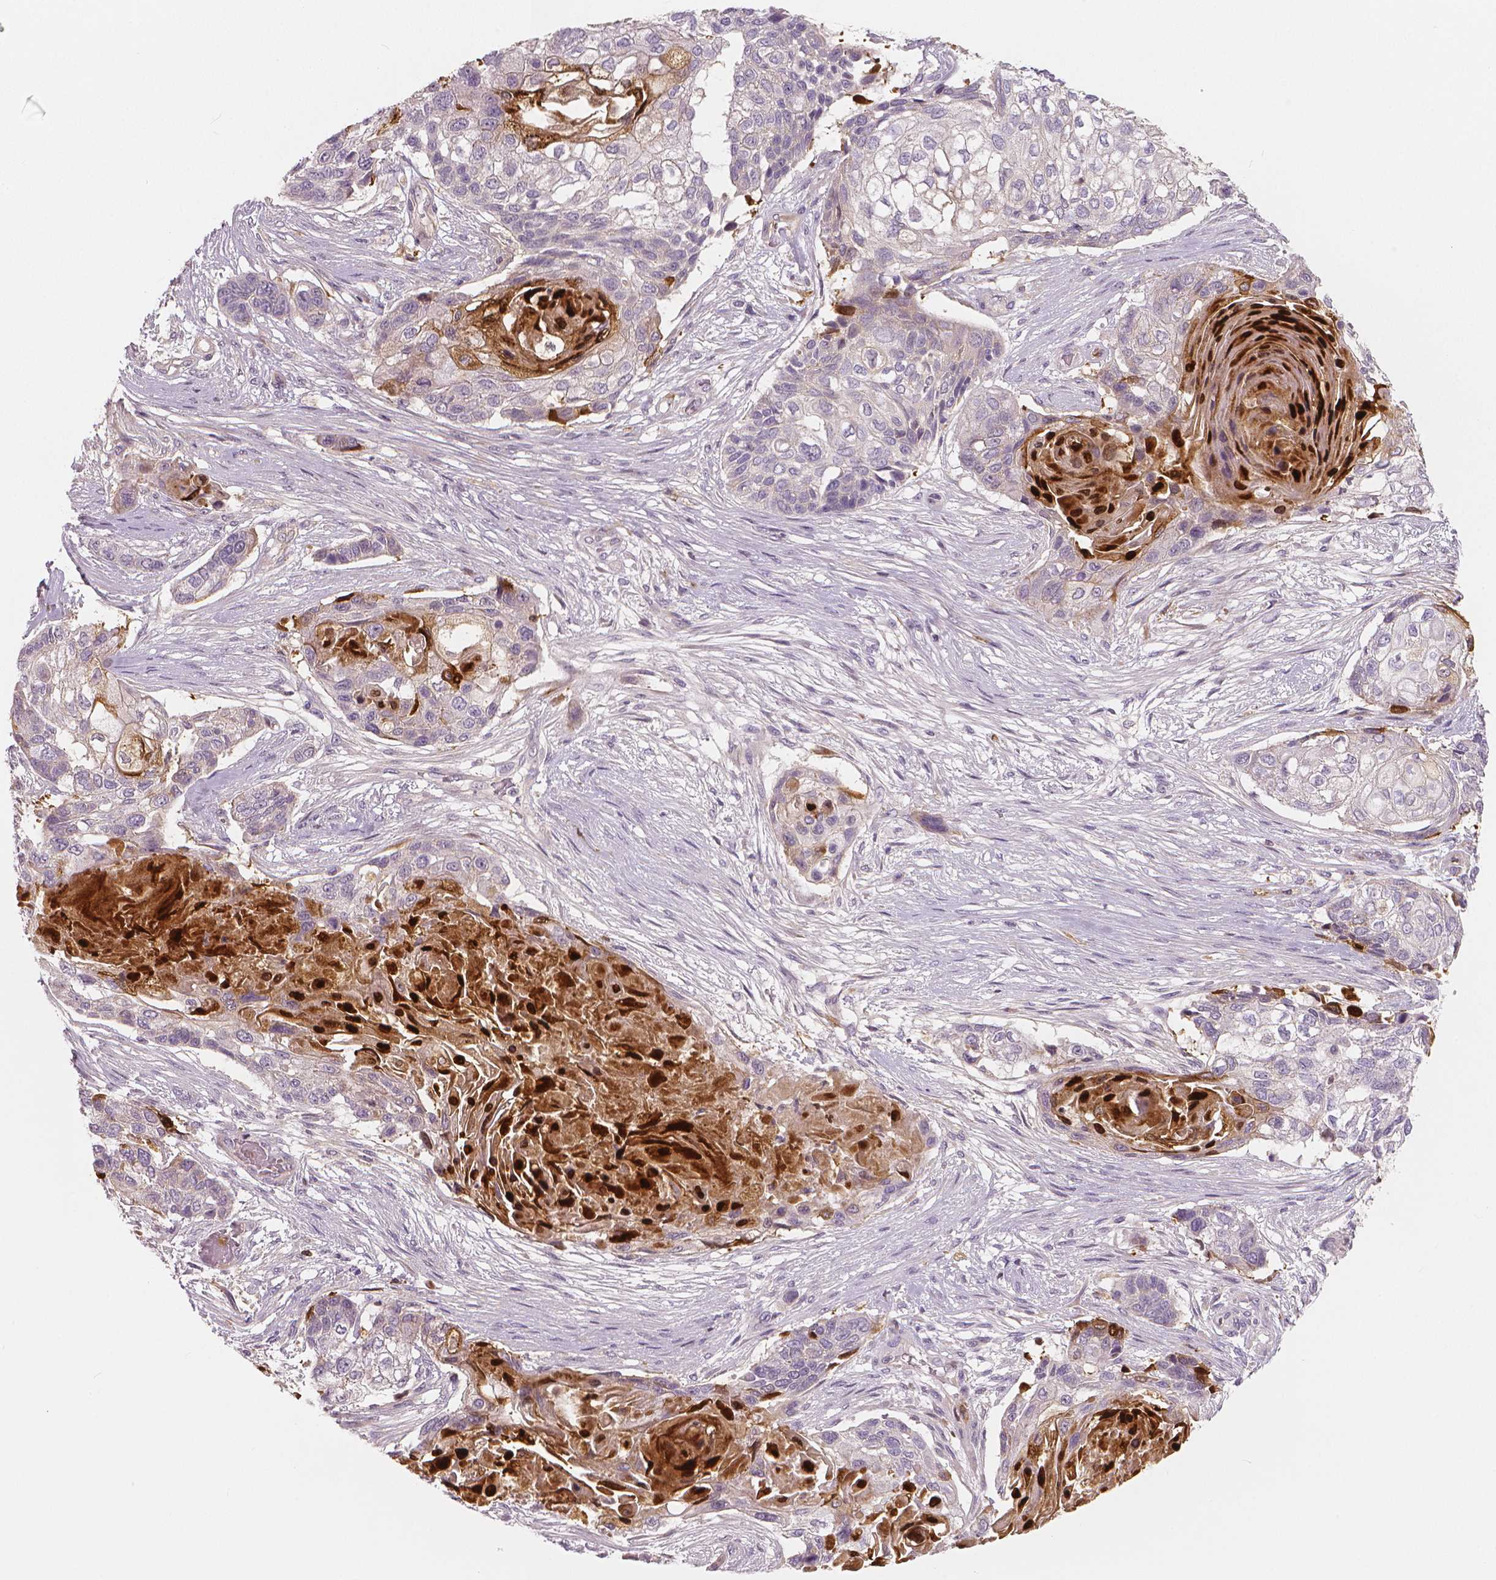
{"staining": {"intensity": "strong", "quantity": "<25%", "location": "cytoplasmic/membranous,nuclear"}, "tissue": "lung cancer", "cell_type": "Tumor cells", "image_type": "cancer", "snomed": [{"axis": "morphology", "description": "Squamous cell carcinoma, NOS"}, {"axis": "topography", "description": "Lung"}], "caption": "A brown stain labels strong cytoplasmic/membranous and nuclear staining of a protein in human lung cancer tumor cells.", "gene": "RNASE7", "patient": {"sex": "male", "age": 69}}